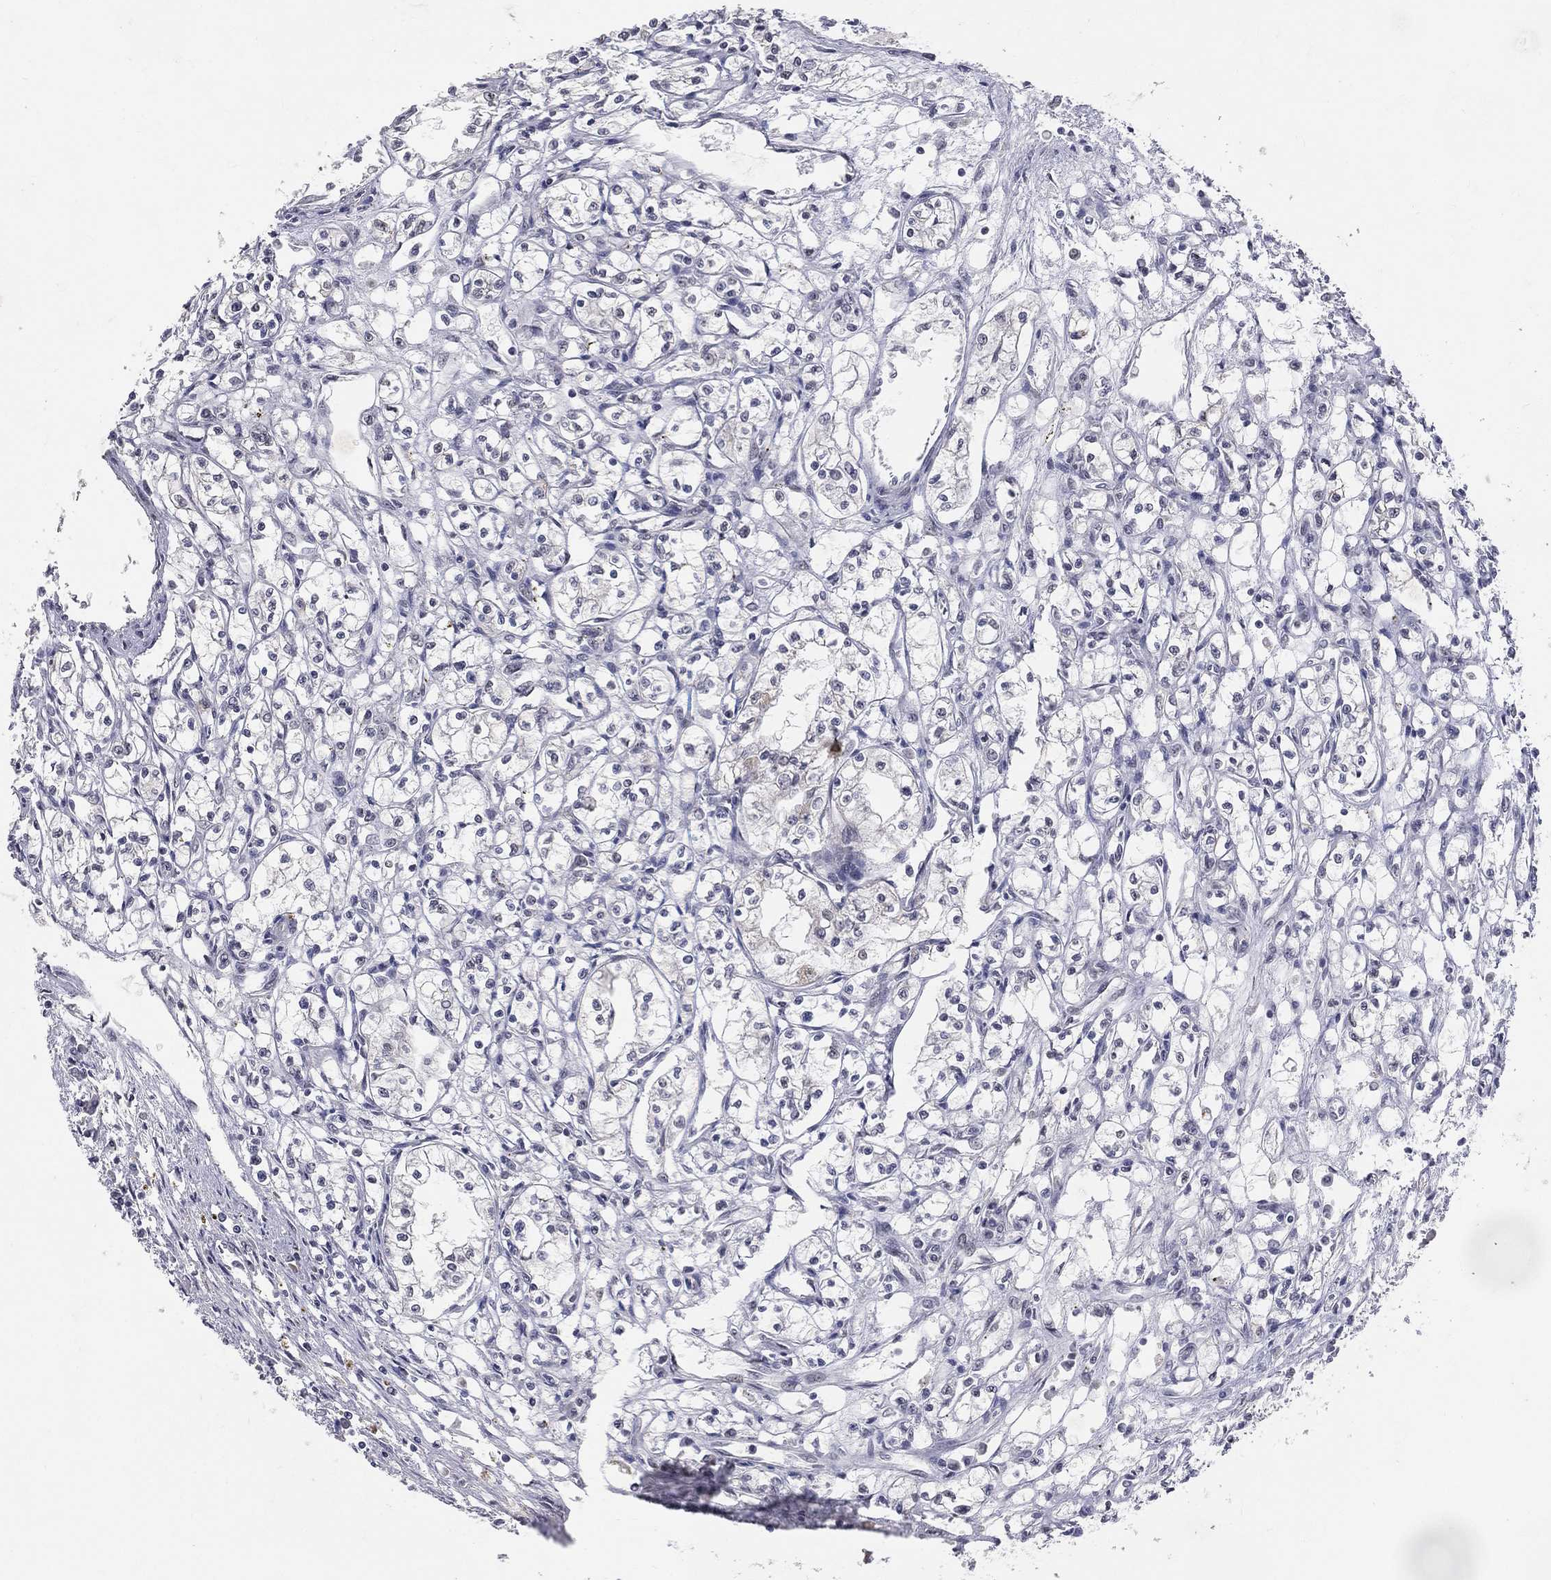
{"staining": {"intensity": "negative", "quantity": "none", "location": "none"}, "tissue": "renal cancer", "cell_type": "Tumor cells", "image_type": "cancer", "snomed": [{"axis": "morphology", "description": "Adenocarcinoma, NOS"}, {"axis": "topography", "description": "Kidney"}], "caption": "Immunohistochemical staining of human adenocarcinoma (renal) displays no significant positivity in tumor cells. (Stains: DAB (3,3'-diaminobenzidine) immunohistochemistry with hematoxylin counter stain, Microscopy: brightfield microscopy at high magnification).", "gene": "CDK7", "patient": {"sex": "male", "age": 56}}